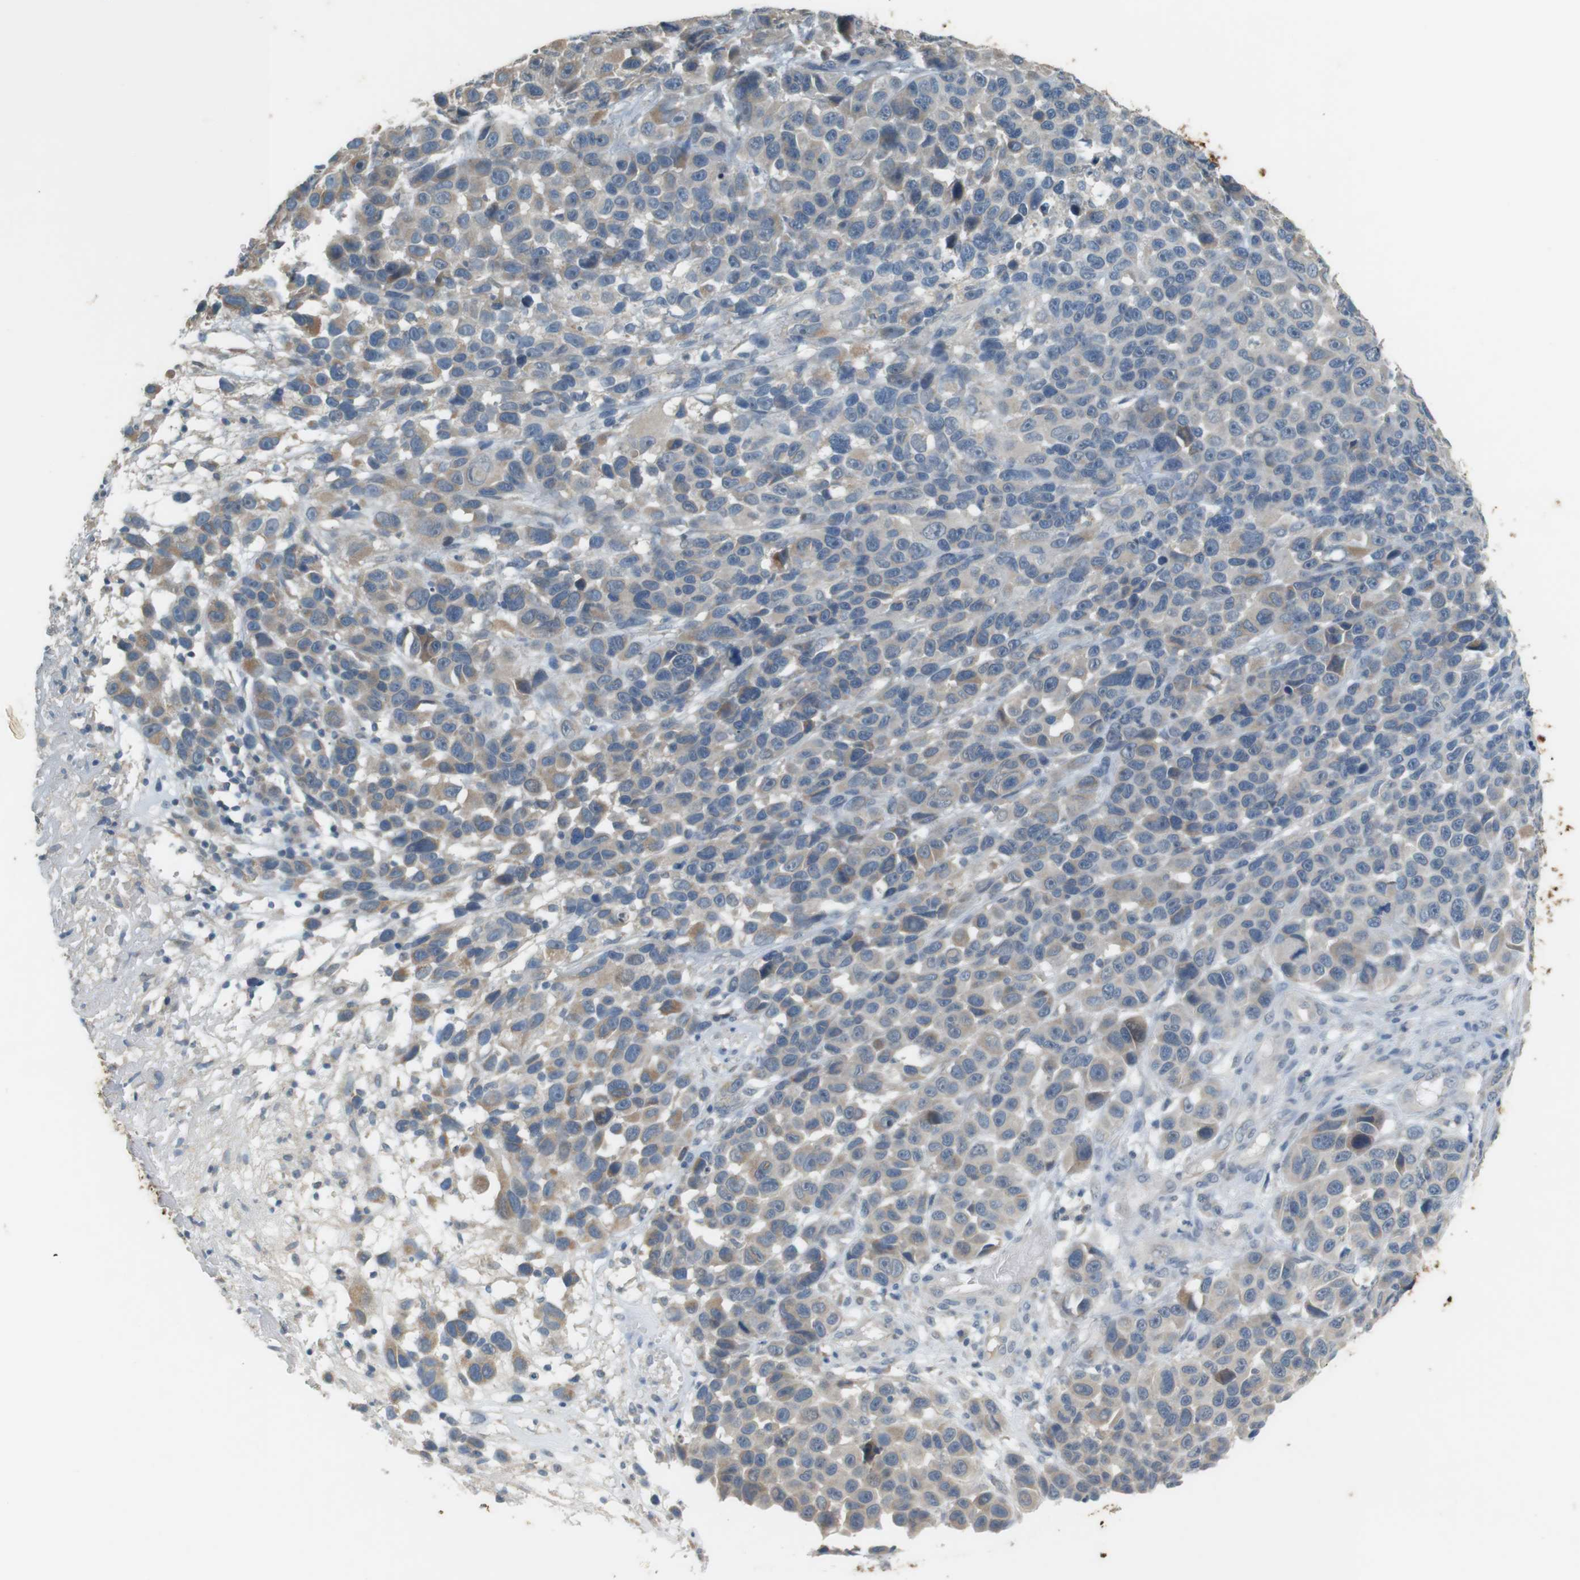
{"staining": {"intensity": "weak", "quantity": ">75%", "location": "cytoplasmic/membranous"}, "tissue": "melanoma", "cell_type": "Tumor cells", "image_type": "cancer", "snomed": [{"axis": "morphology", "description": "Malignant melanoma, NOS"}, {"axis": "topography", "description": "Skin"}], "caption": "A brown stain highlights weak cytoplasmic/membranous staining of a protein in human malignant melanoma tumor cells.", "gene": "MUC5B", "patient": {"sex": "male", "age": 53}}